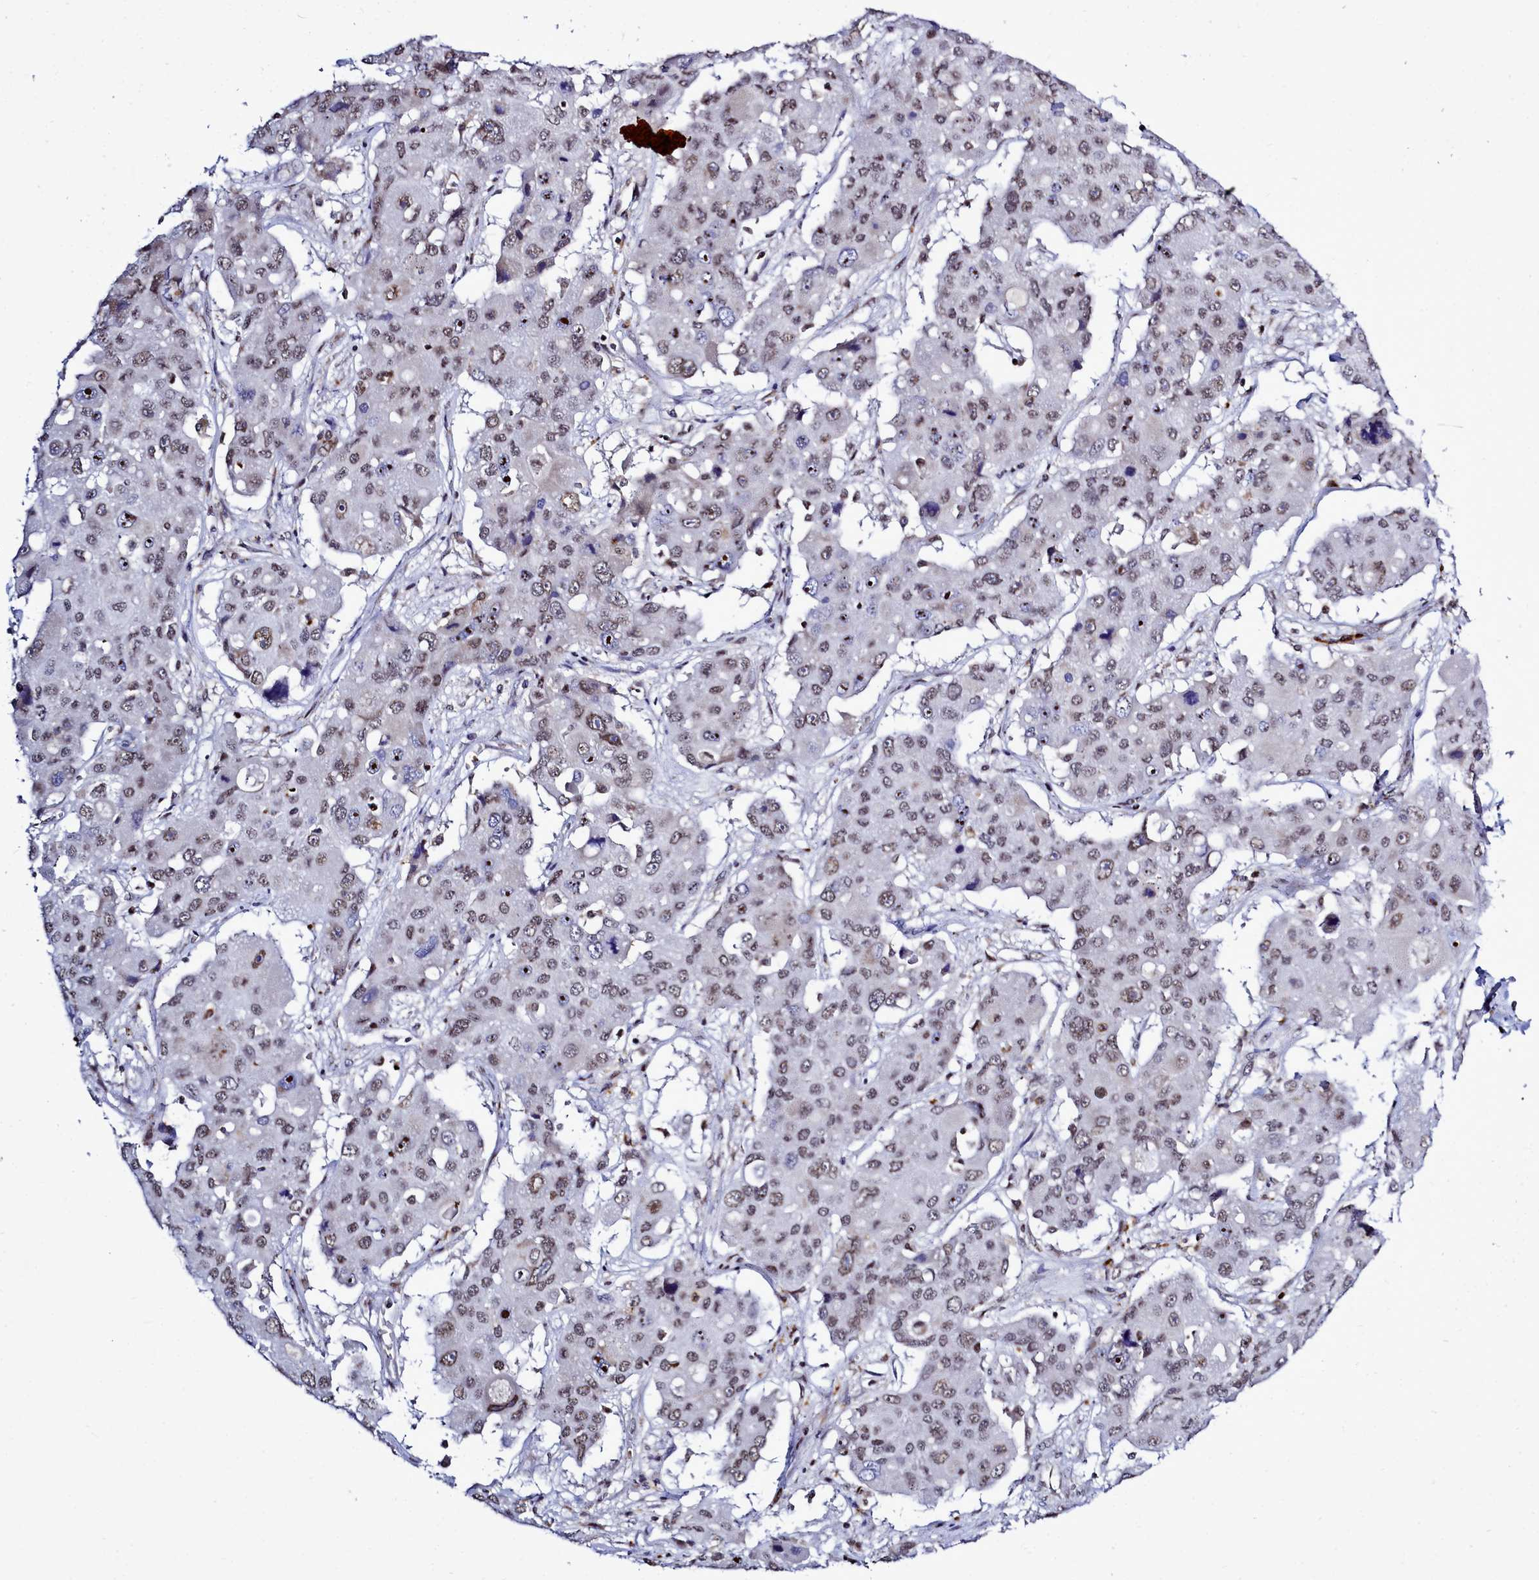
{"staining": {"intensity": "moderate", "quantity": ">75%", "location": "nuclear"}, "tissue": "liver cancer", "cell_type": "Tumor cells", "image_type": "cancer", "snomed": [{"axis": "morphology", "description": "Cholangiocarcinoma"}, {"axis": "topography", "description": "Liver"}], "caption": "Liver cancer (cholangiocarcinoma) tissue displays moderate nuclear staining in about >75% of tumor cells, visualized by immunohistochemistry. (Brightfield microscopy of DAB IHC at high magnification).", "gene": "POM121L2", "patient": {"sex": "male", "age": 67}}